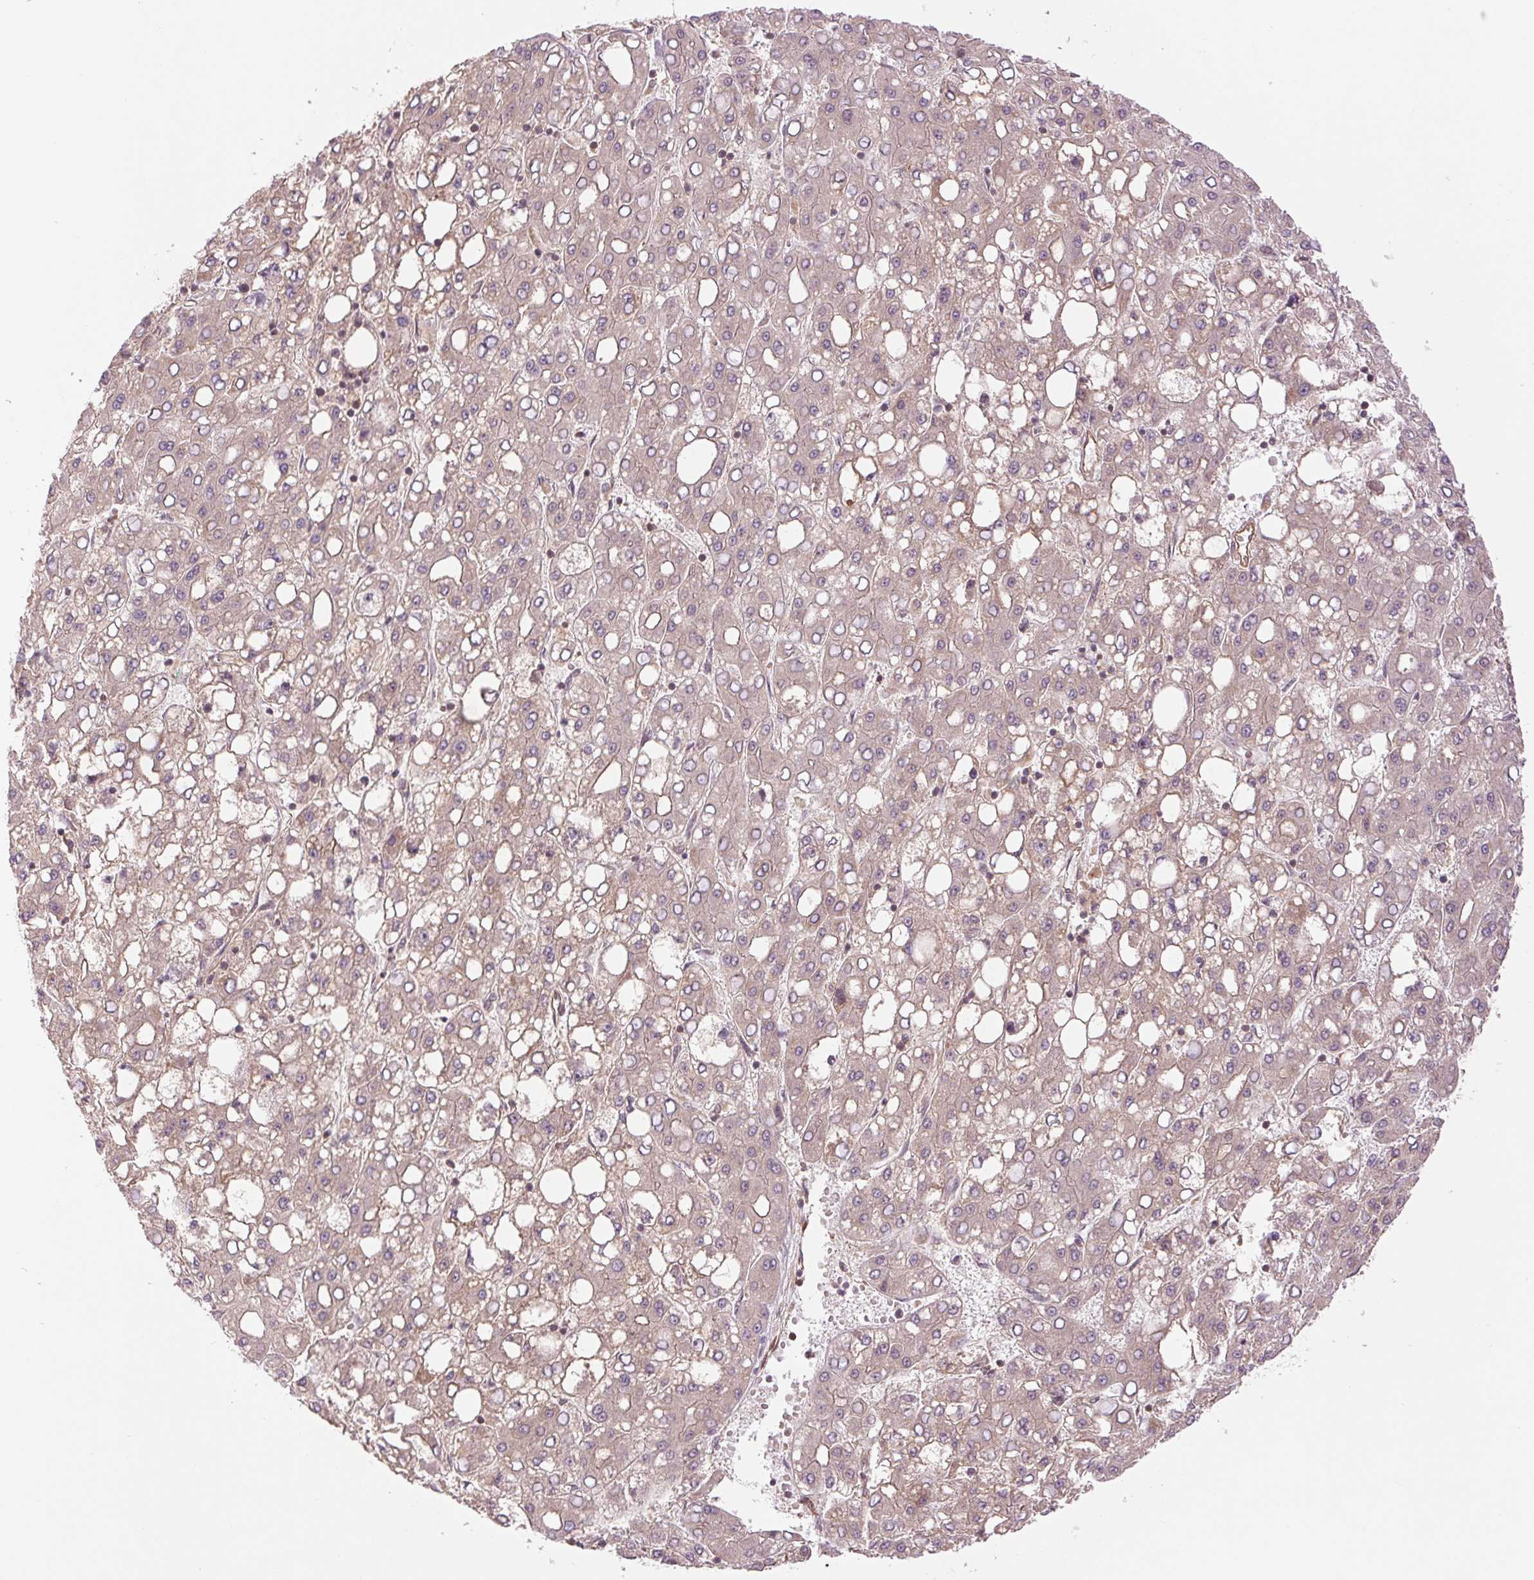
{"staining": {"intensity": "weak", "quantity": "<25%", "location": "cytoplasmic/membranous"}, "tissue": "liver cancer", "cell_type": "Tumor cells", "image_type": "cancer", "snomed": [{"axis": "morphology", "description": "Carcinoma, Hepatocellular, NOS"}, {"axis": "topography", "description": "Liver"}], "caption": "Tumor cells show no significant protein staining in liver hepatocellular carcinoma.", "gene": "STARD7", "patient": {"sex": "male", "age": 65}}